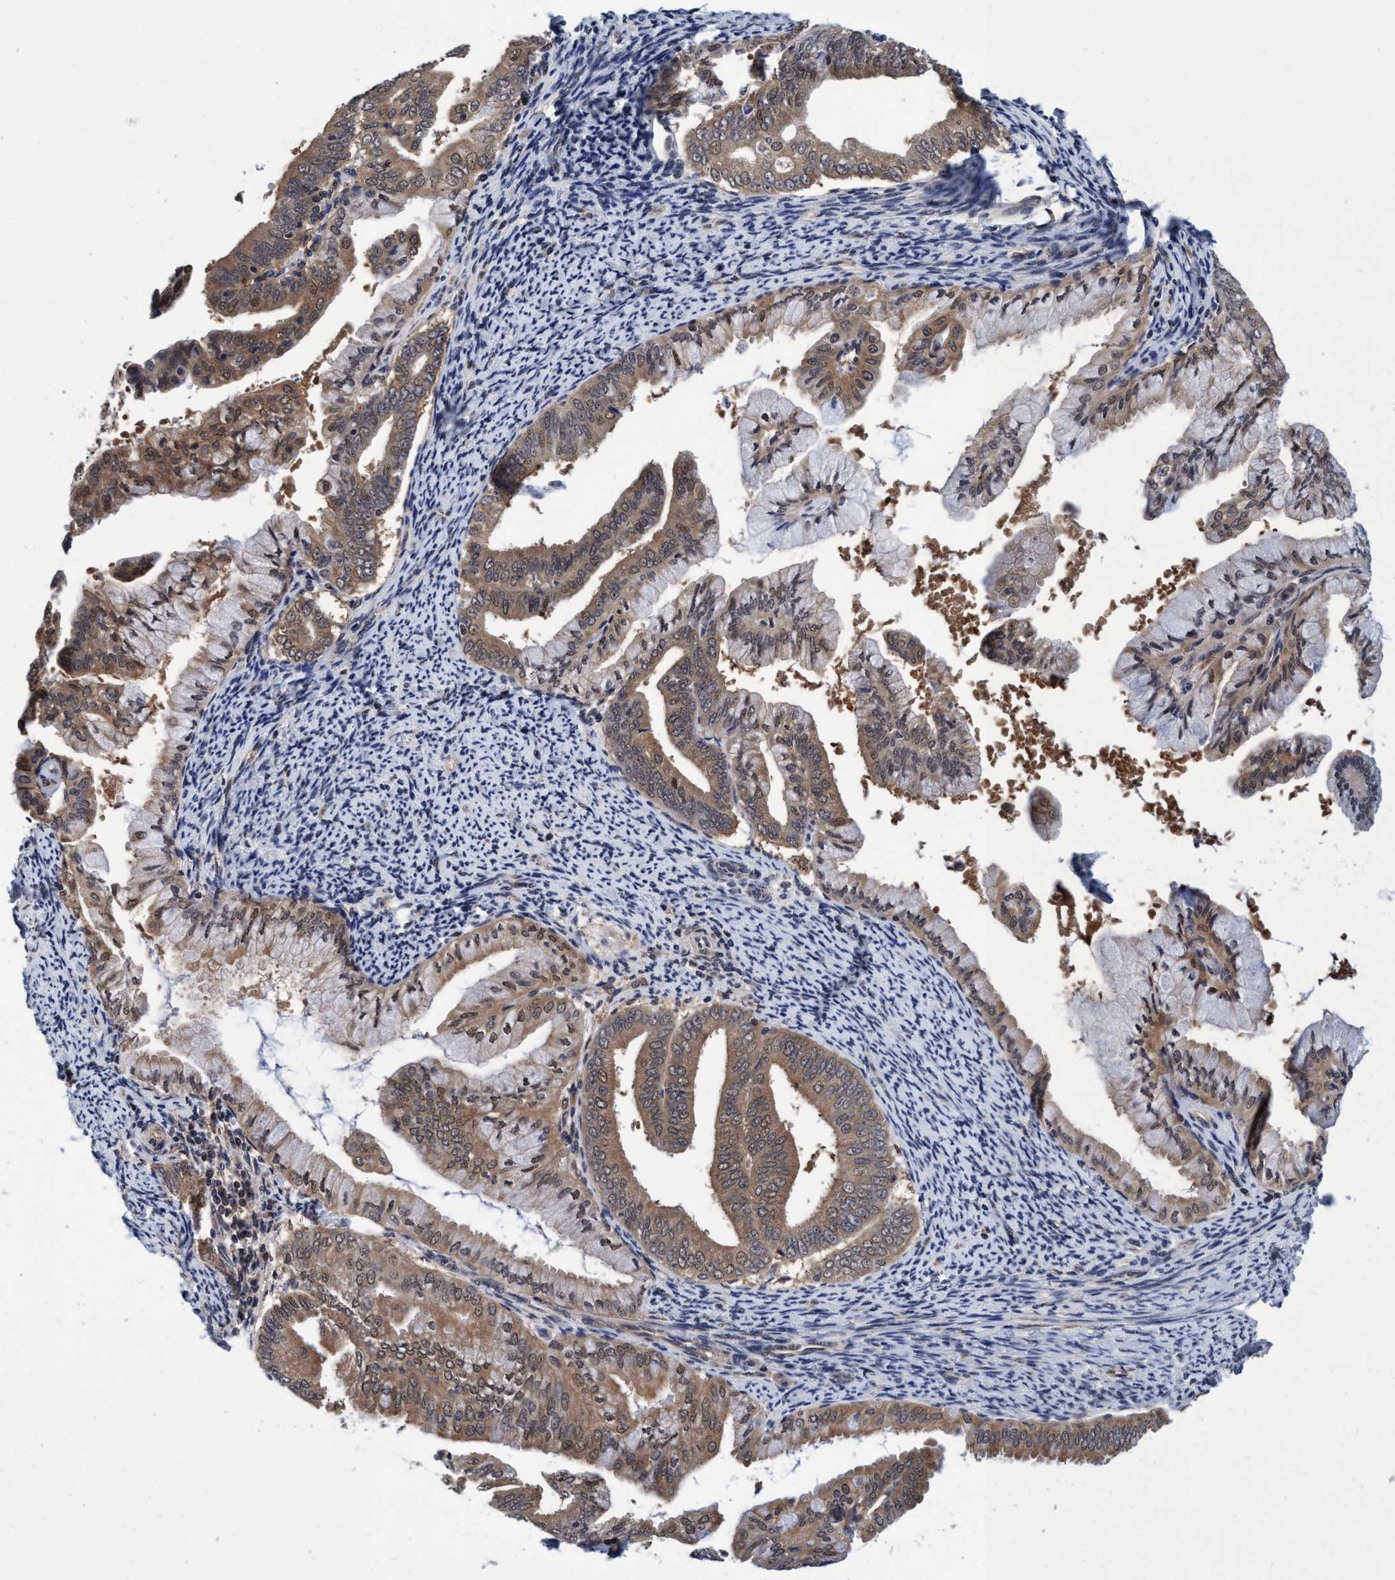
{"staining": {"intensity": "moderate", "quantity": ">75%", "location": "cytoplasmic/membranous"}, "tissue": "endometrial cancer", "cell_type": "Tumor cells", "image_type": "cancer", "snomed": [{"axis": "morphology", "description": "Adenocarcinoma, NOS"}, {"axis": "topography", "description": "Endometrium"}], "caption": "This histopathology image displays IHC staining of endometrial adenocarcinoma, with medium moderate cytoplasmic/membranous positivity in approximately >75% of tumor cells.", "gene": "PSMD12", "patient": {"sex": "female", "age": 63}}